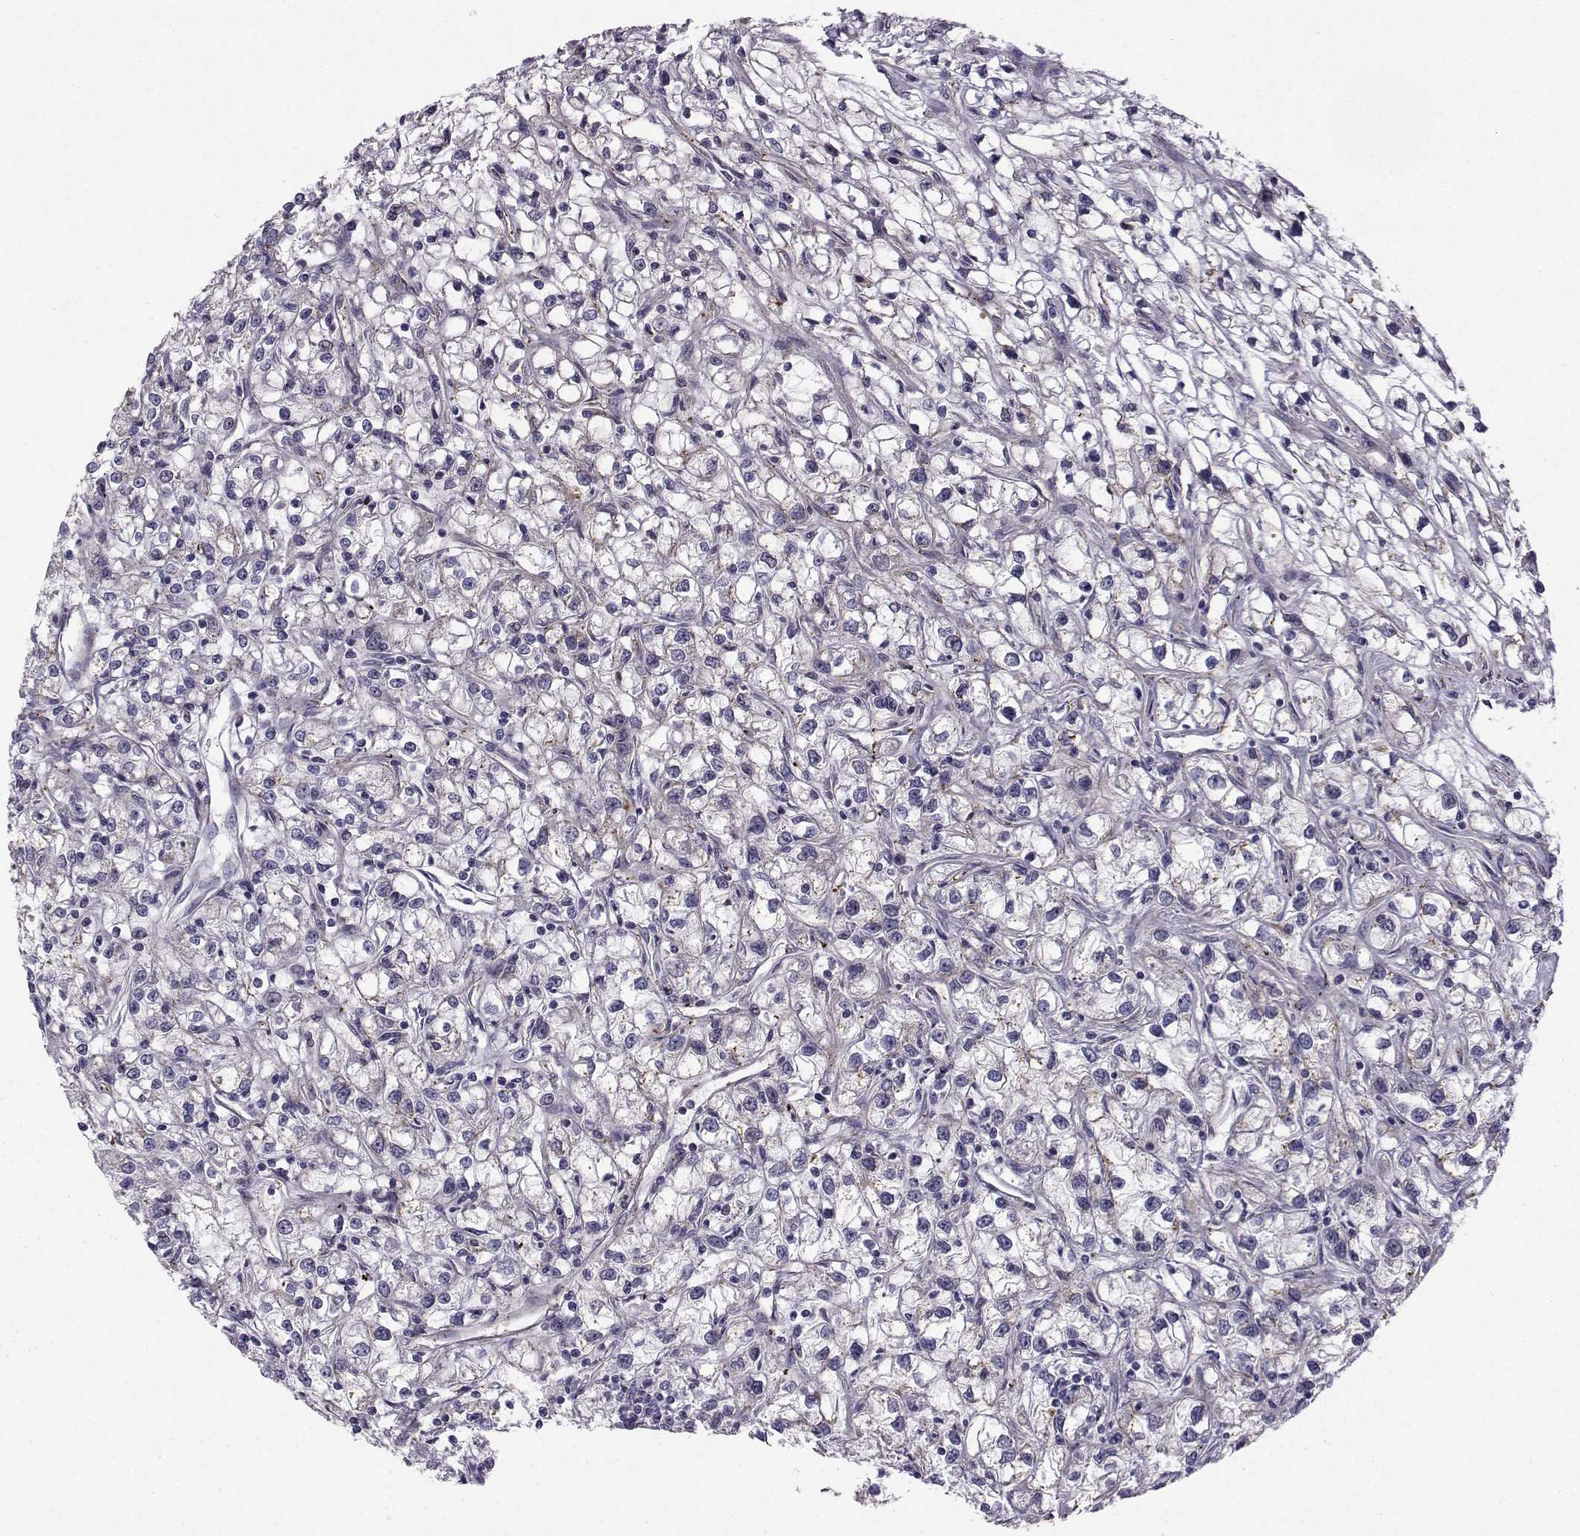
{"staining": {"intensity": "negative", "quantity": "none", "location": "none"}, "tissue": "renal cancer", "cell_type": "Tumor cells", "image_type": "cancer", "snomed": [{"axis": "morphology", "description": "Adenocarcinoma, NOS"}, {"axis": "topography", "description": "Kidney"}], "caption": "Immunohistochemistry (IHC) histopathology image of neoplastic tissue: adenocarcinoma (renal) stained with DAB demonstrates no significant protein positivity in tumor cells.", "gene": "CALCR", "patient": {"sex": "female", "age": 59}}